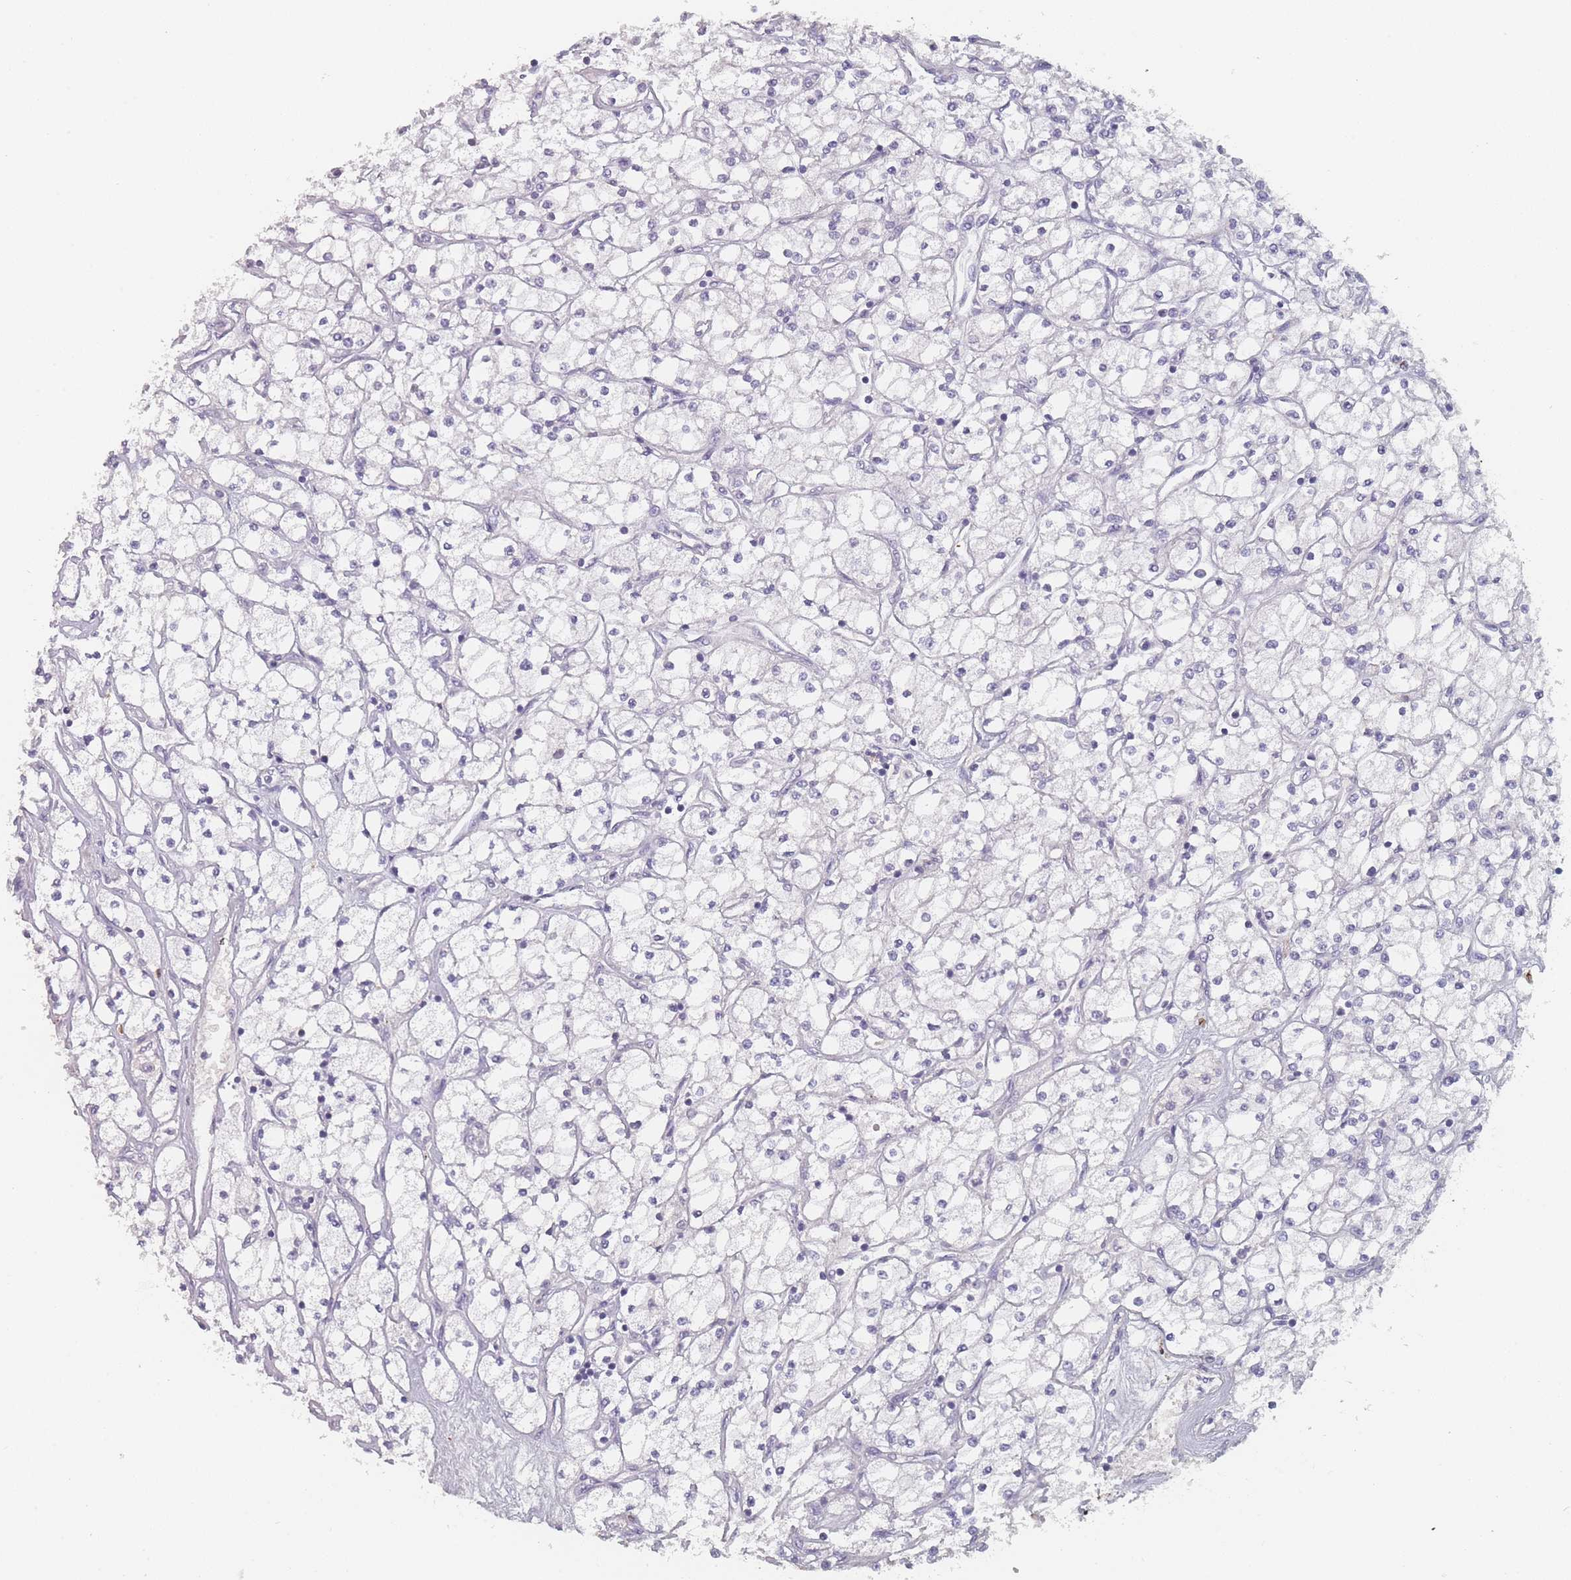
{"staining": {"intensity": "negative", "quantity": "none", "location": "none"}, "tissue": "renal cancer", "cell_type": "Tumor cells", "image_type": "cancer", "snomed": [{"axis": "morphology", "description": "Adenocarcinoma, NOS"}, {"axis": "topography", "description": "Kidney"}], "caption": "DAB (3,3'-diaminobenzidine) immunohistochemical staining of renal cancer (adenocarcinoma) demonstrates no significant positivity in tumor cells.", "gene": "SLC35E4", "patient": {"sex": "male", "age": 80}}